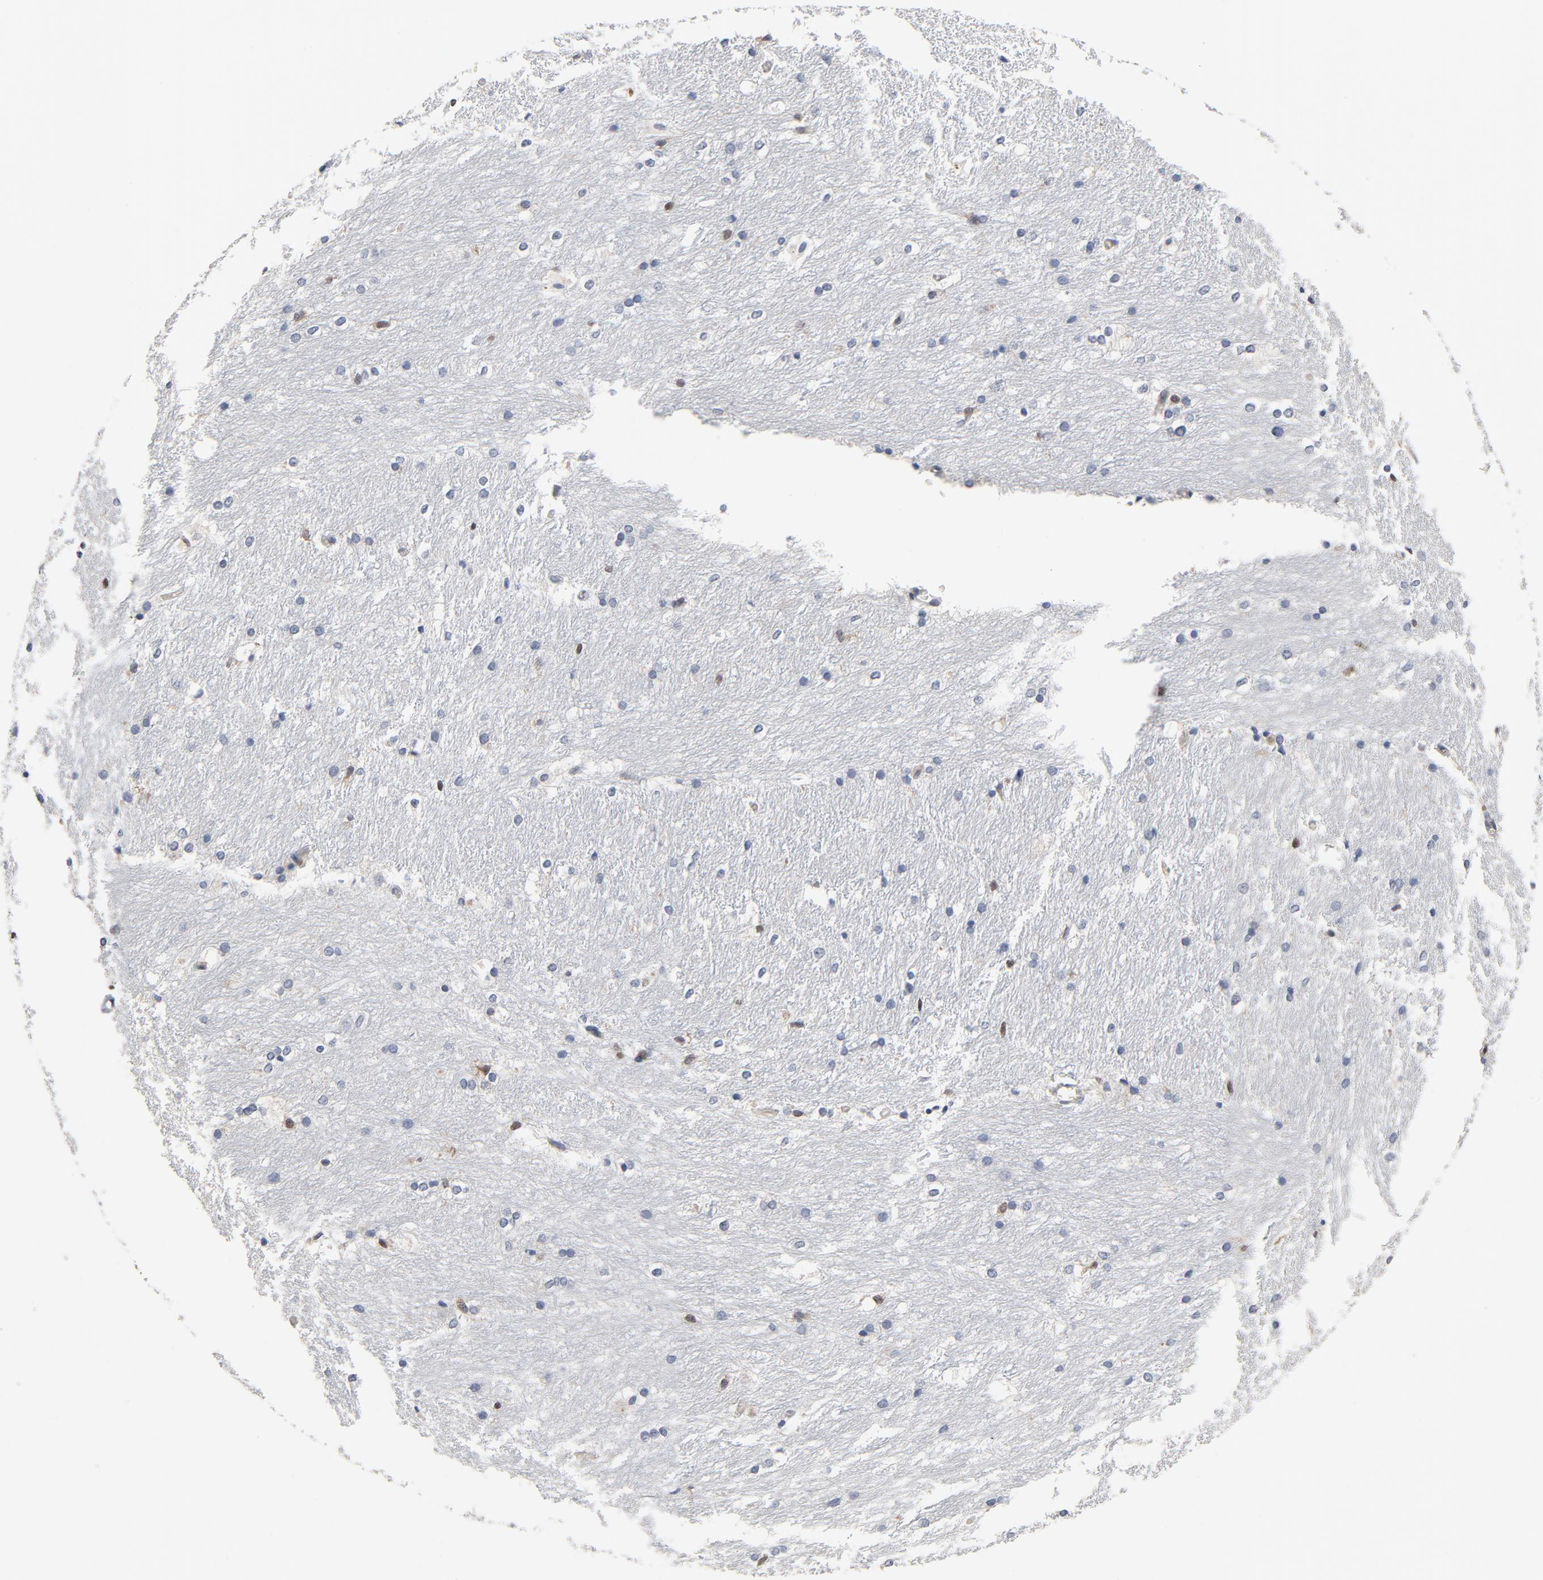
{"staining": {"intensity": "negative", "quantity": "none", "location": "none"}, "tissue": "caudate", "cell_type": "Glial cells", "image_type": "normal", "snomed": [{"axis": "morphology", "description": "Normal tissue, NOS"}, {"axis": "topography", "description": "Lateral ventricle wall"}], "caption": "This is a histopathology image of IHC staining of benign caudate, which shows no expression in glial cells.", "gene": "NFKB1", "patient": {"sex": "female", "age": 19}}